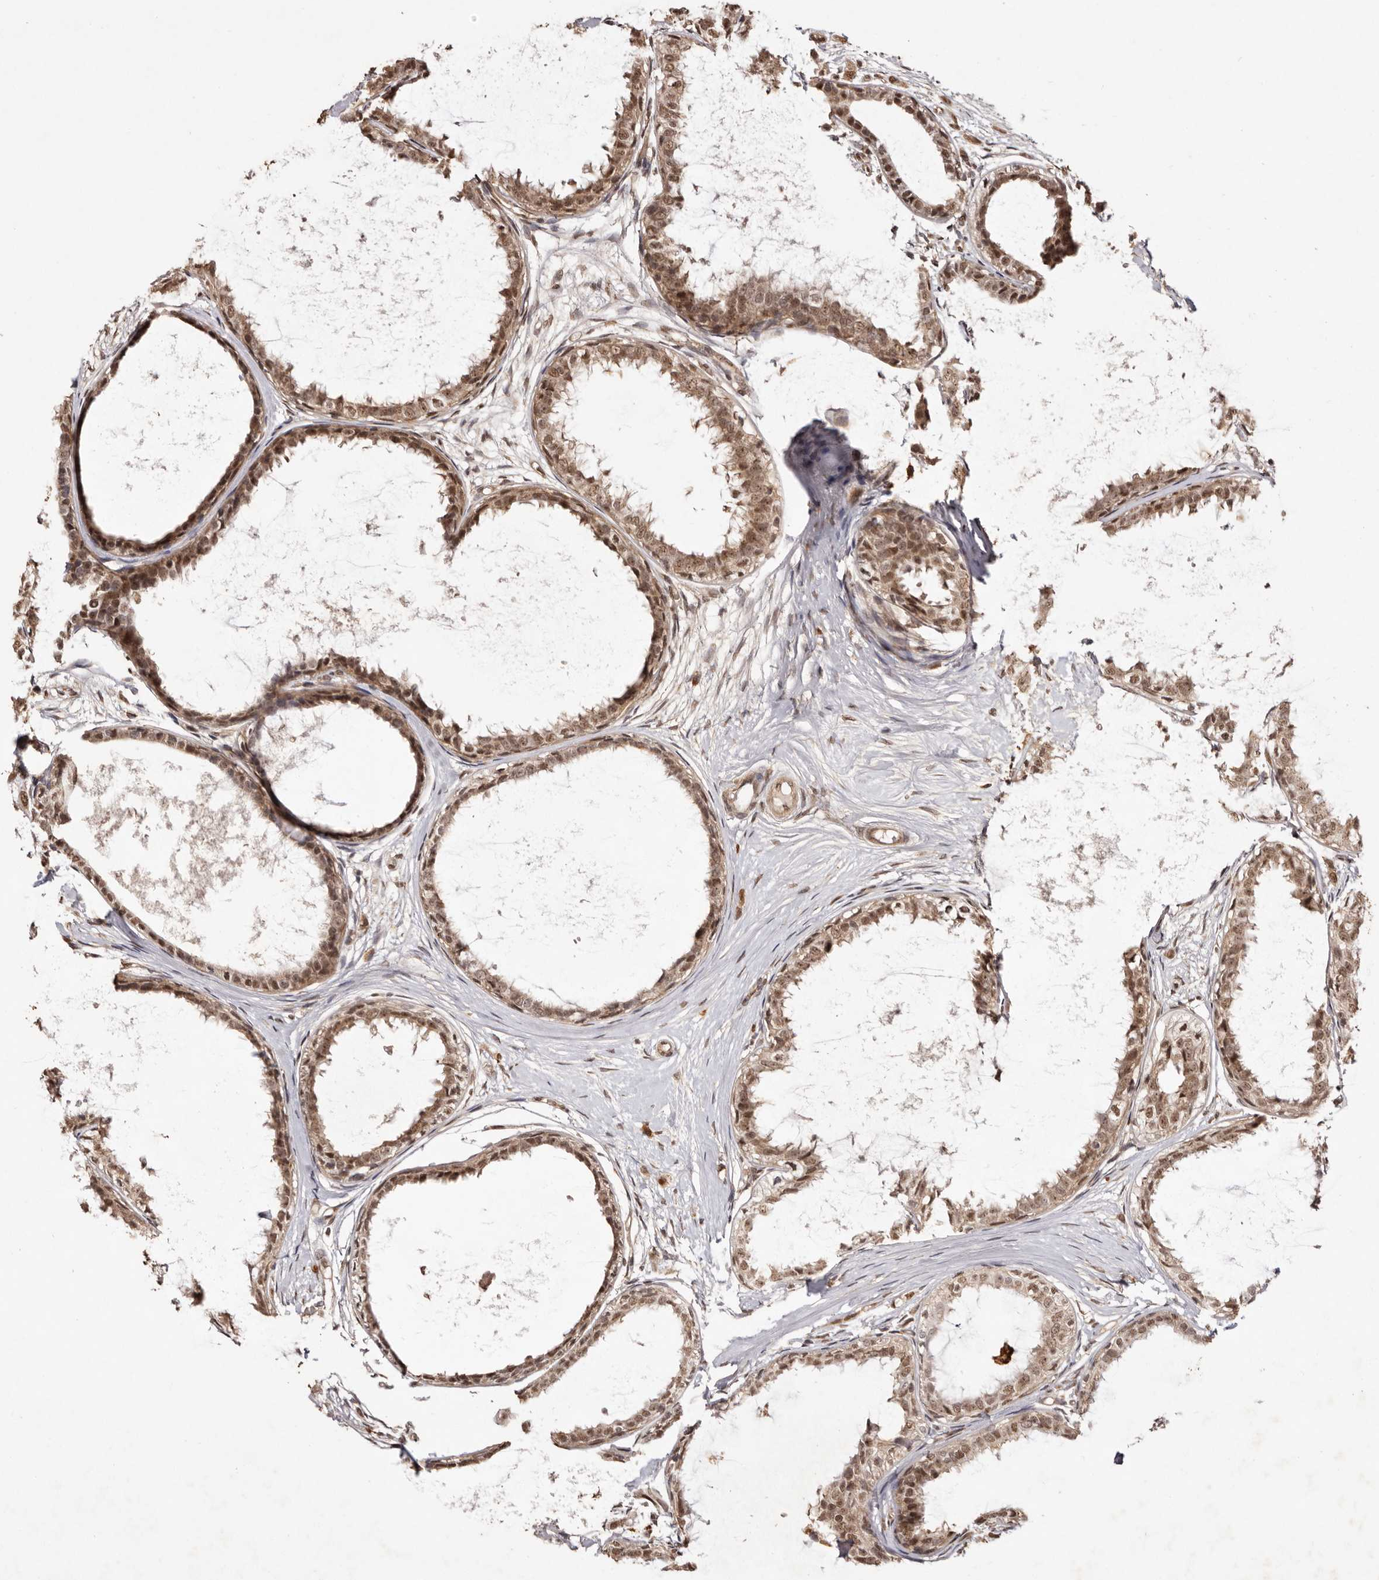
{"staining": {"intensity": "moderate", "quantity": ">75%", "location": "cytoplasmic/membranous,nuclear"}, "tissue": "breast cancer", "cell_type": "Tumor cells", "image_type": "cancer", "snomed": [{"axis": "morphology", "description": "Normal tissue, NOS"}, {"axis": "morphology", "description": "Lobular carcinoma"}, {"axis": "topography", "description": "Breast"}], "caption": "Moderate cytoplasmic/membranous and nuclear positivity is present in about >75% of tumor cells in breast lobular carcinoma.", "gene": "NOTCH1", "patient": {"sex": "female", "age": 47}}